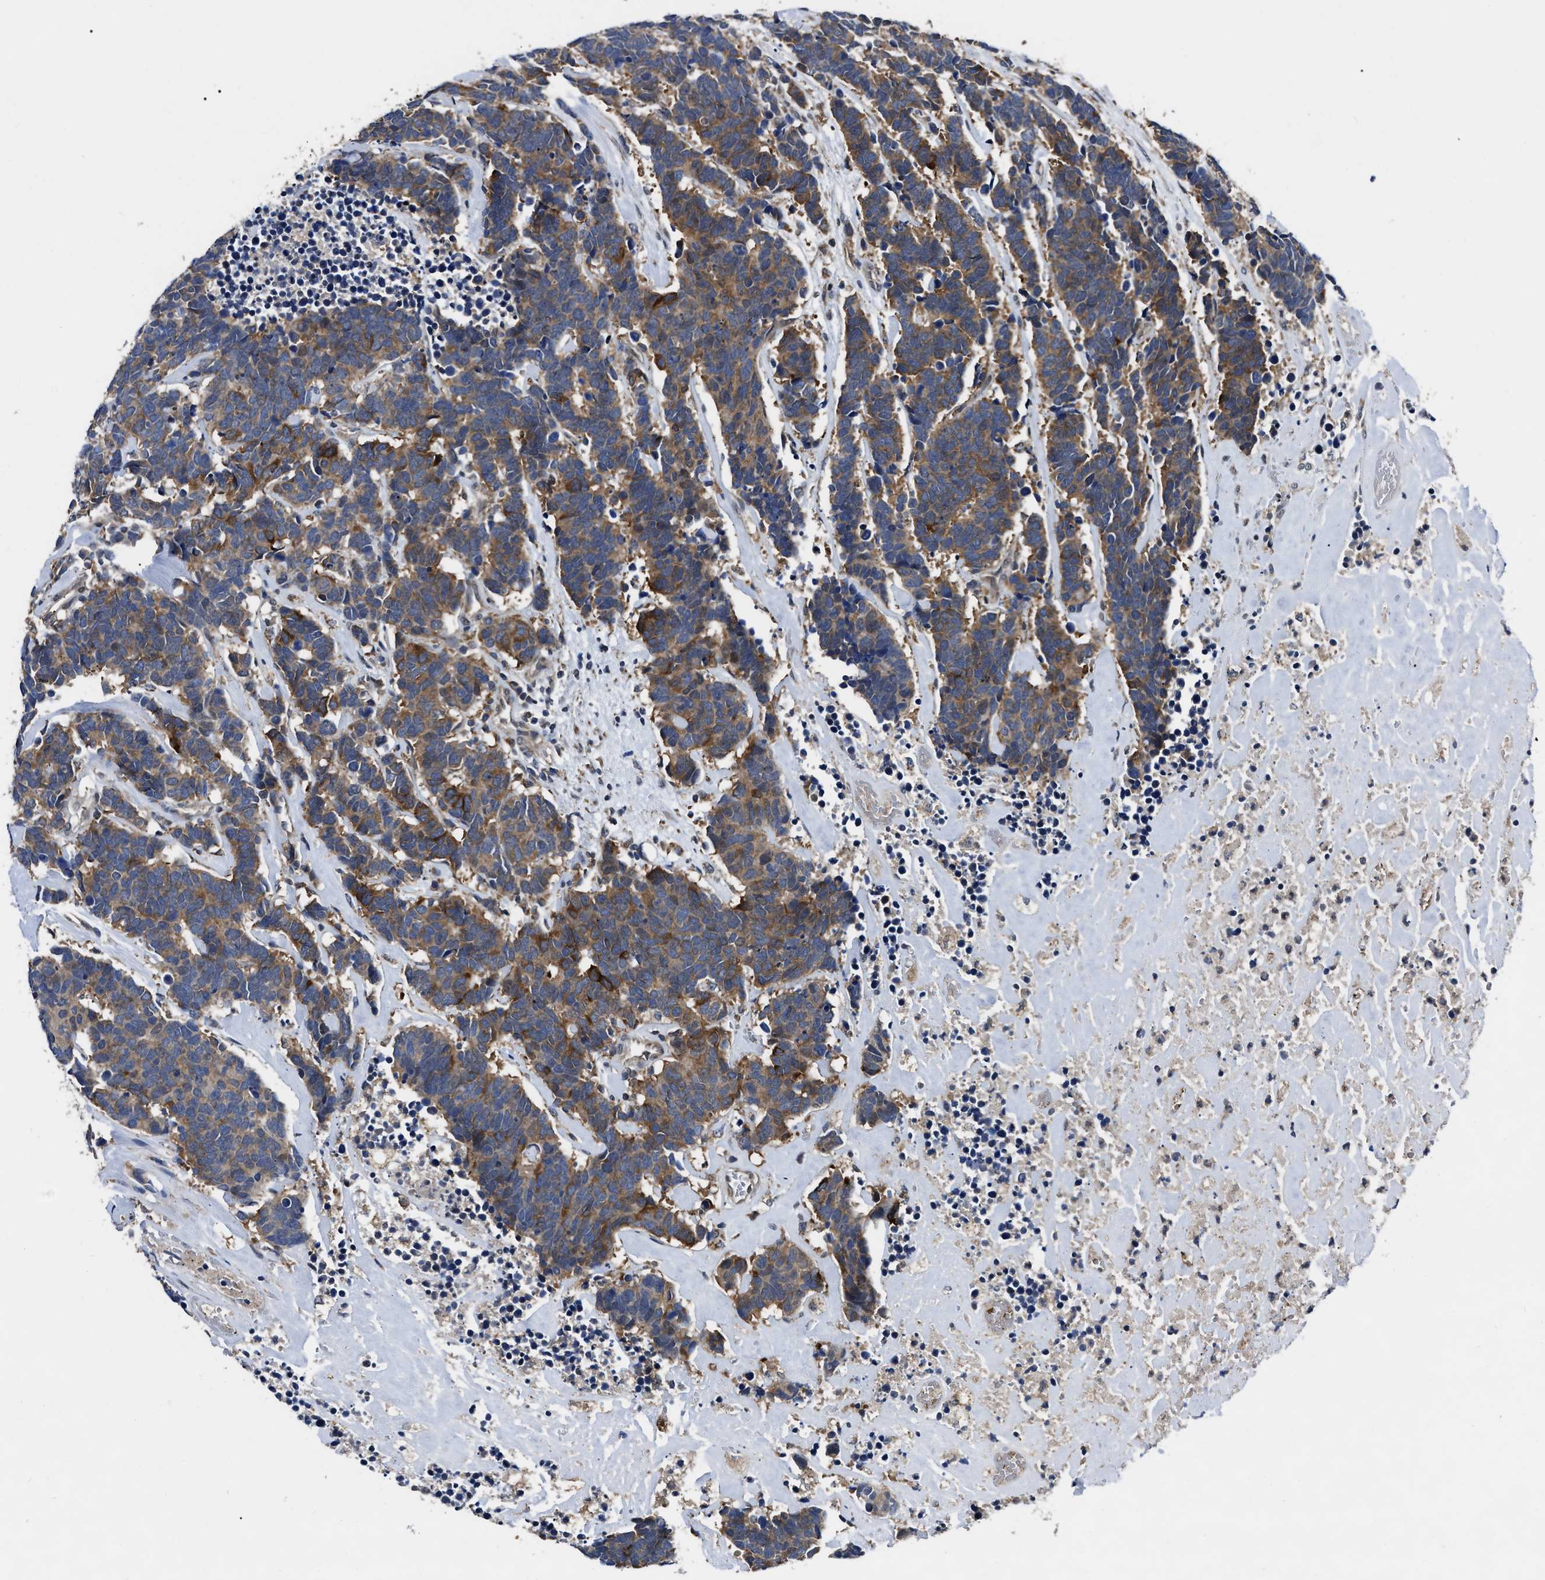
{"staining": {"intensity": "moderate", "quantity": ">75%", "location": "cytoplasmic/membranous"}, "tissue": "carcinoid", "cell_type": "Tumor cells", "image_type": "cancer", "snomed": [{"axis": "morphology", "description": "Carcinoma, NOS"}, {"axis": "morphology", "description": "Carcinoid, malignant, NOS"}, {"axis": "topography", "description": "Urinary bladder"}], "caption": "Tumor cells exhibit moderate cytoplasmic/membranous positivity in about >75% of cells in carcinoid.", "gene": "GET4", "patient": {"sex": "male", "age": 57}}